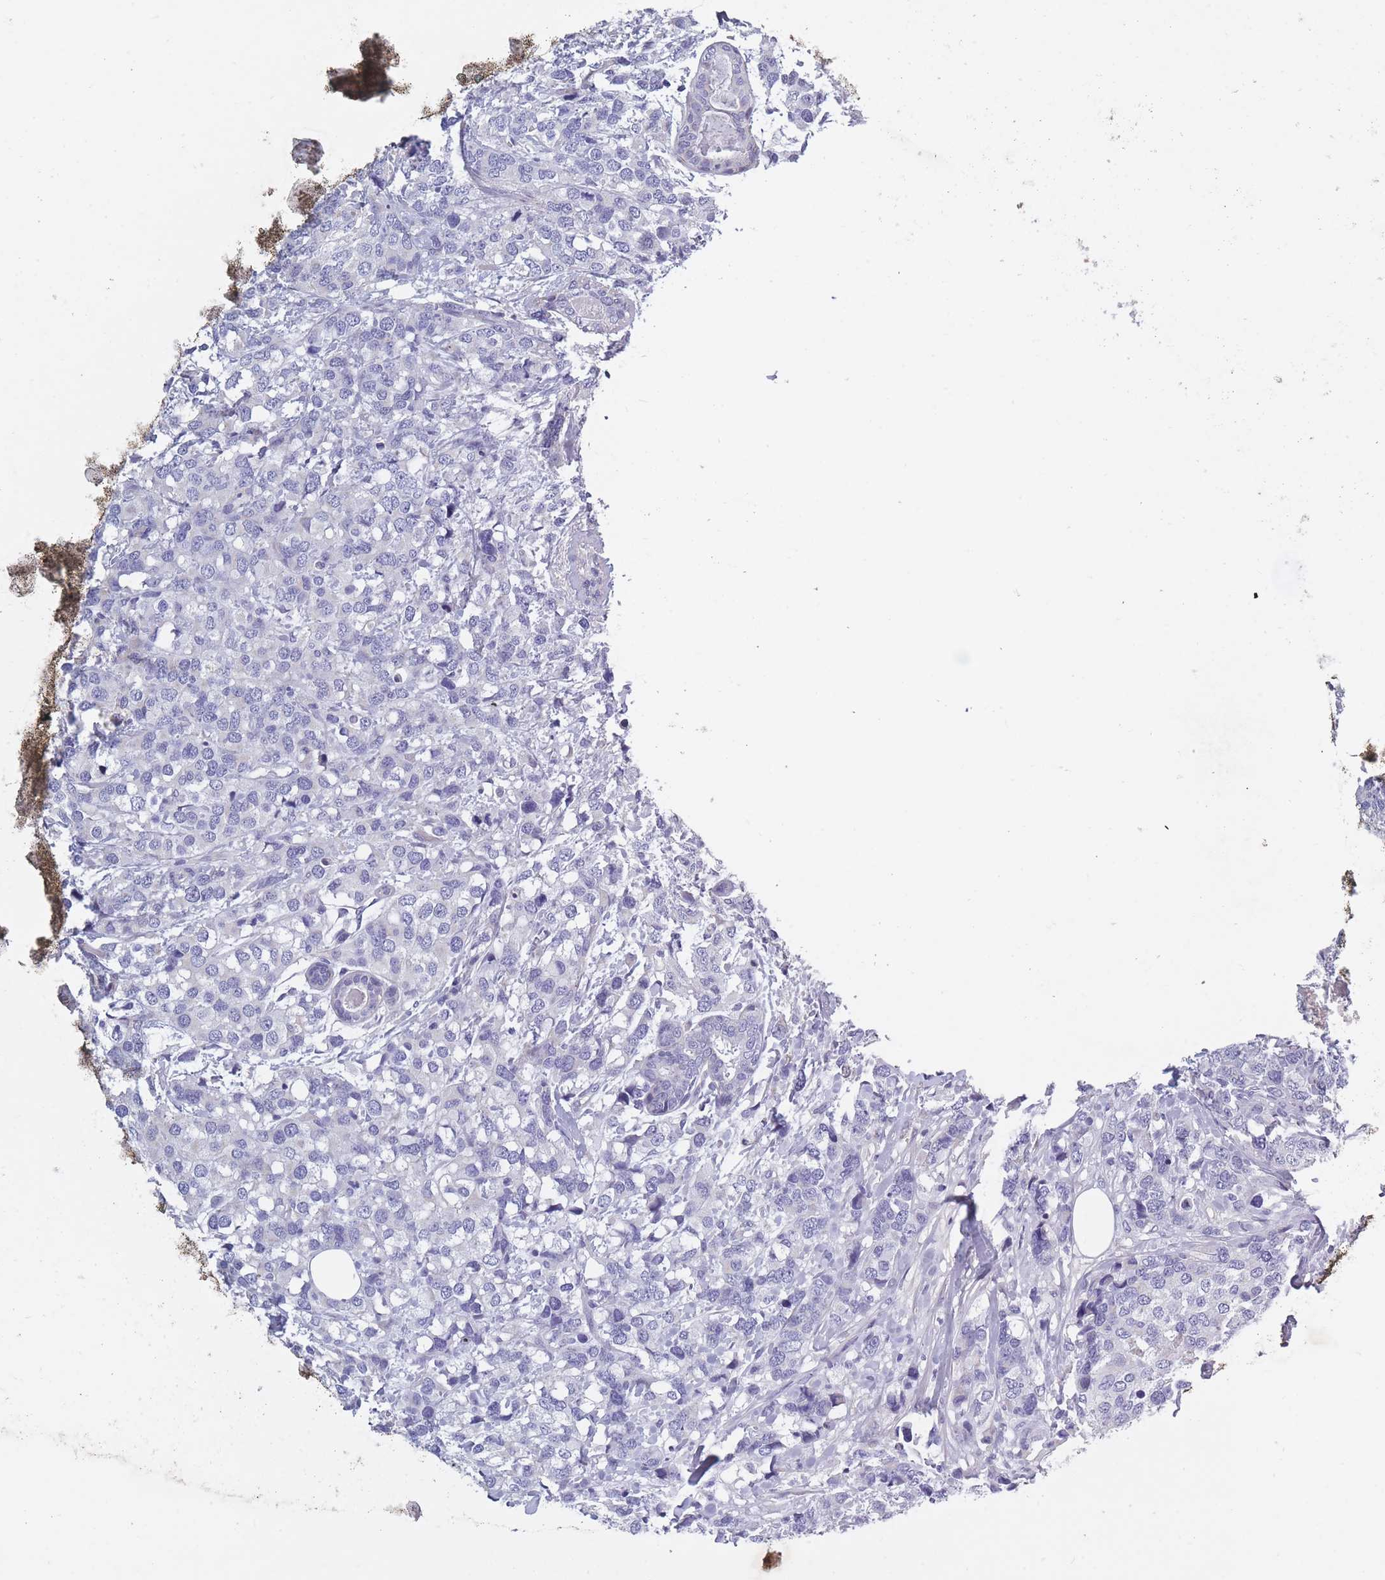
{"staining": {"intensity": "negative", "quantity": "none", "location": "none"}, "tissue": "breast cancer", "cell_type": "Tumor cells", "image_type": "cancer", "snomed": [{"axis": "morphology", "description": "Lobular carcinoma"}, {"axis": "topography", "description": "Breast"}], "caption": "IHC image of breast lobular carcinoma stained for a protein (brown), which demonstrates no staining in tumor cells.", "gene": "OR4C5", "patient": {"sex": "female", "age": 59}}